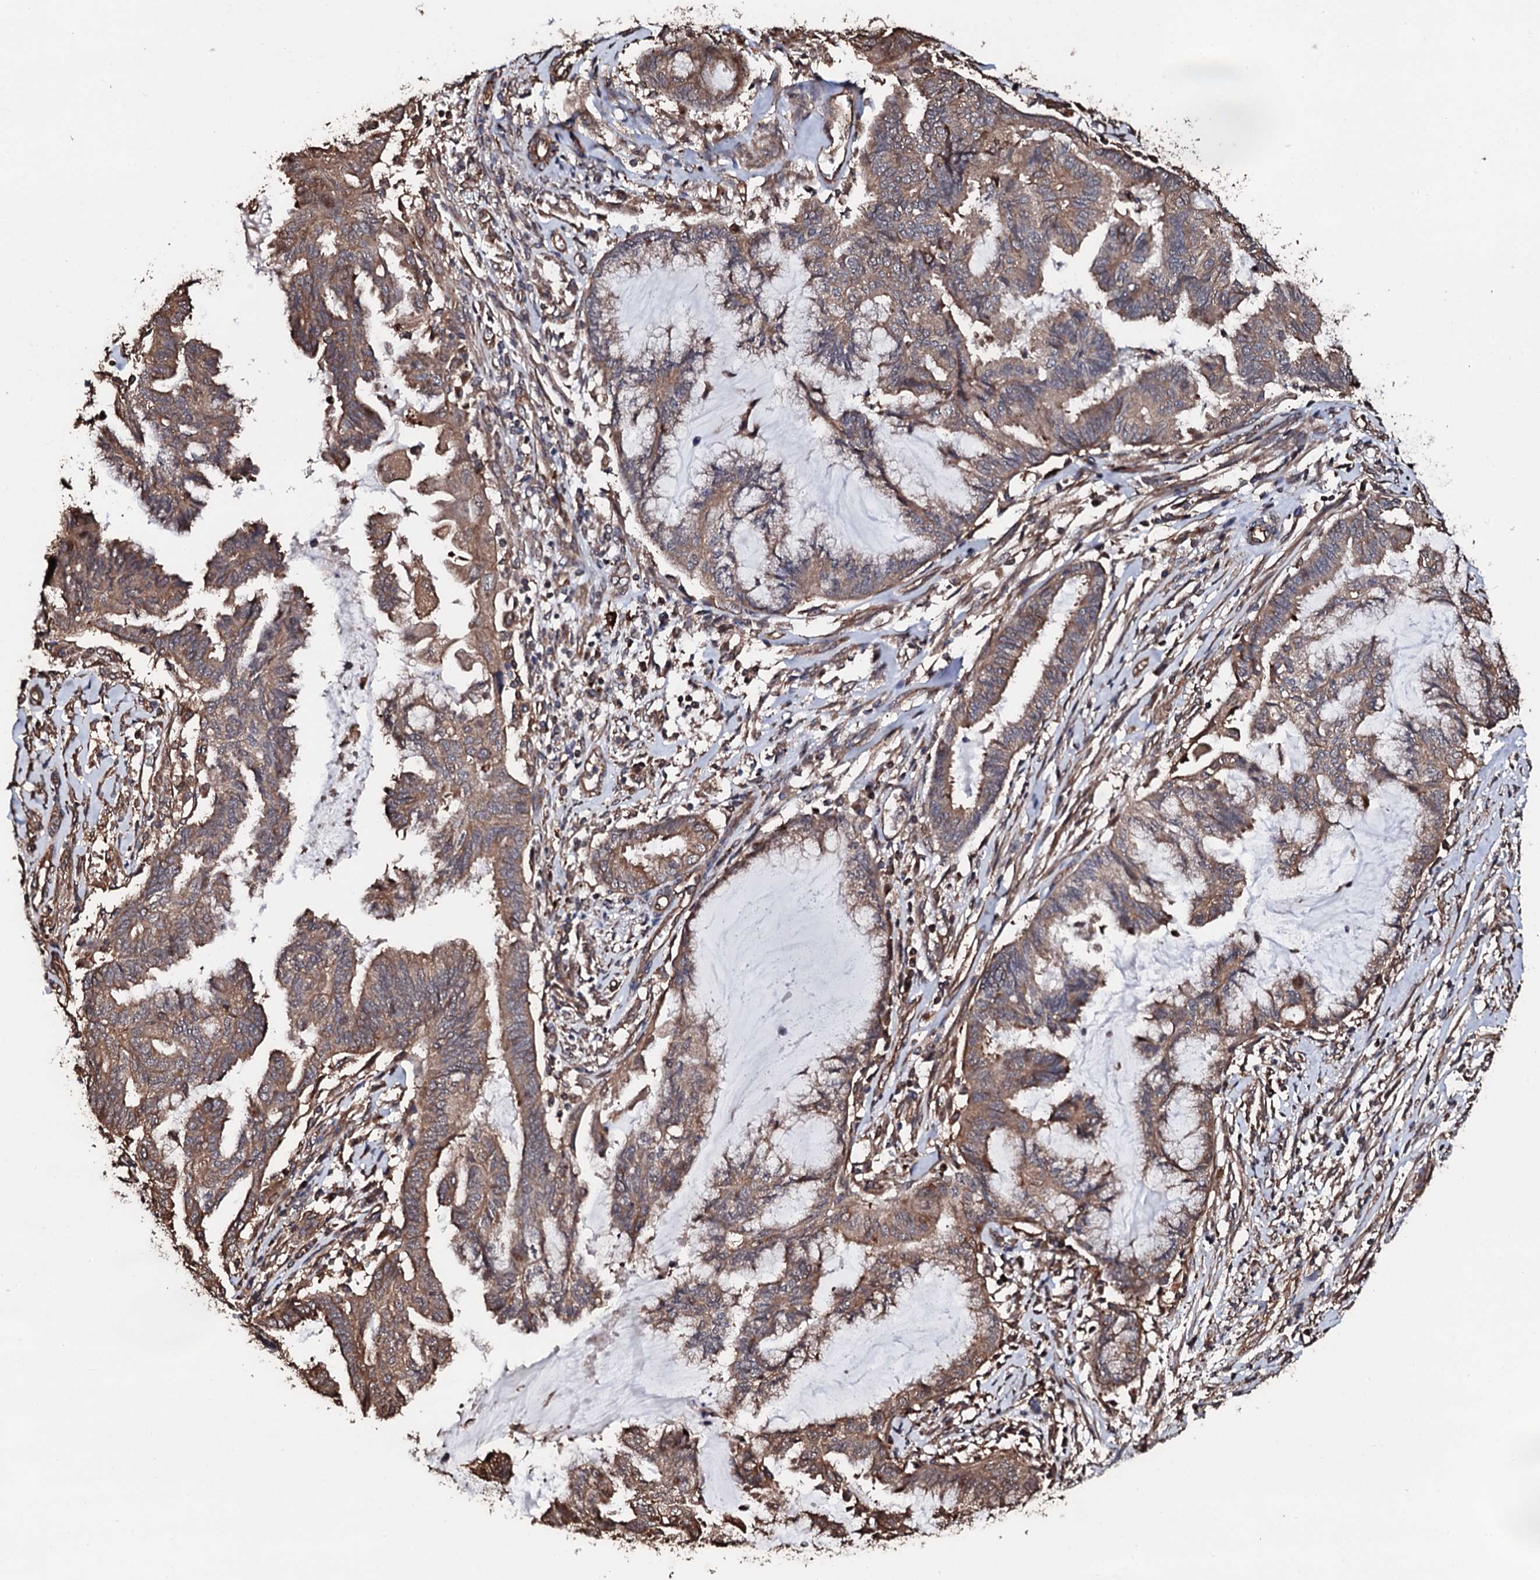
{"staining": {"intensity": "moderate", "quantity": ">75%", "location": "cytoplasmic/membranous"}, "tissue": "endometrial cancer", "cell_type": "Tumor cells", "image_type": "cancer", "snomed": [{"axis": "morphology", "description": "Adenocarcinoma, NOS"}, {"axis": "topography", "description": "Endometrium"}], "caption": "Immunohistochemistry (IHC) staining of endometrial cancer, which reveals medium levels of moderate cytoplasmic/membranous staining in approximately >75% of tumor cells indicating moderate cytoplasmic/membranous protein expression. The staining was performed using DAB (brown) for protein detection and nuclei were counterstained in hematoxylin (blue).", "gene": "CKAP5", "patient": {"sex": "female", "age": 86}}